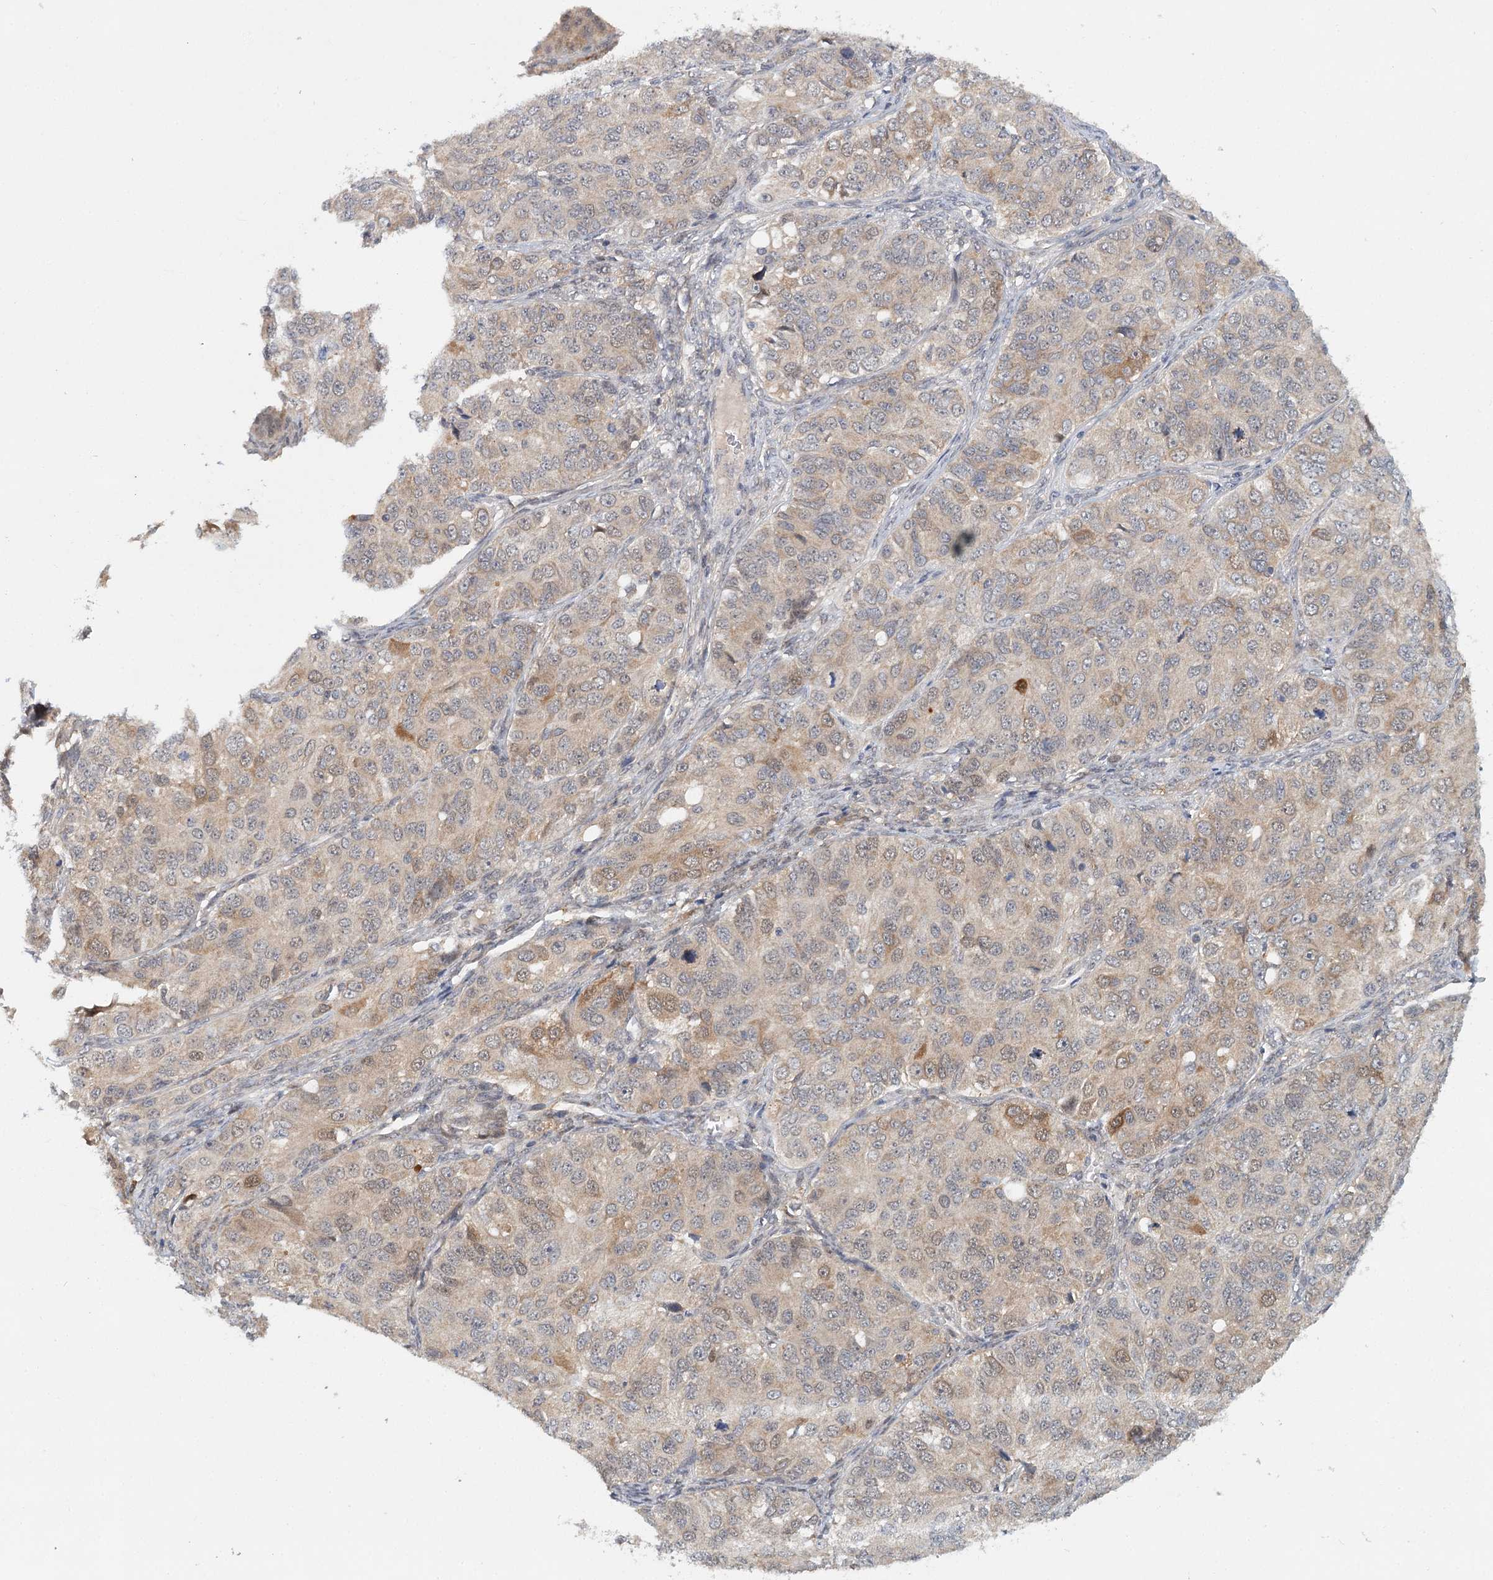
{"staining": {"intensity": "moderate", "quantity": "<25%", "location": "cytoplasmic/membranous"}, "tissue": "ovarian cancer", "cell_type": "Tumor cells", "image_type": "cancer", "snomed": [{"axis": "morphology", "description": "Carcinoma, endometroid"}, {"axis": "topography", "description": "Ovary"}], "caption": "Moderate cytoplasmic/membranous positivity for a protein is seen in about <25% of tumor cells of ovarian cancer using immunohistochemistry (IHC).", "gene": "AP3B1", "patient": {"sex": "female", "age": 51}}